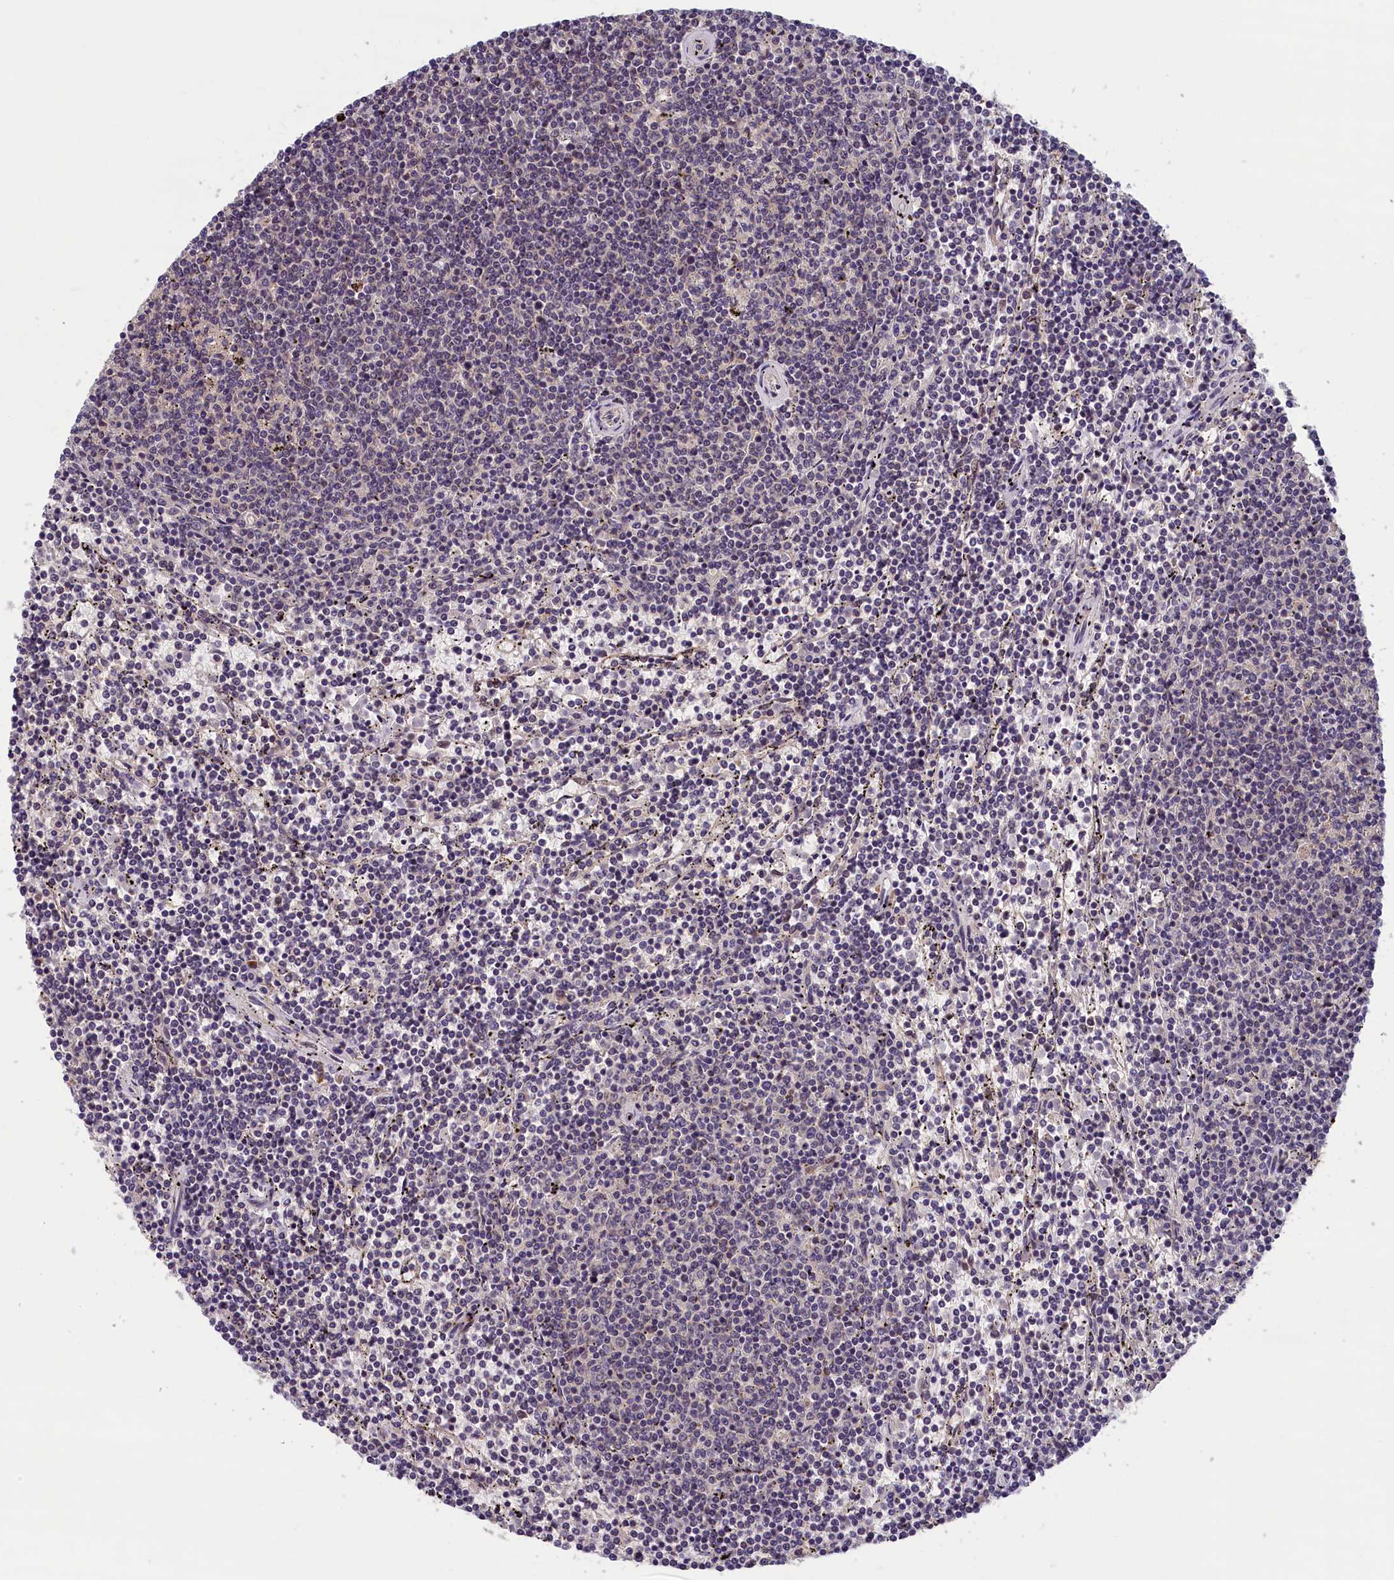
{"staining": {"intensity": "negative", "quantity": "none", "location": "none"}, "tissue": "lymphoma", "cell_type": "Tumor cells", "image_type": "cancer", "snomed": [{"axis": "morphology", "description": "Malignant lymphoma, non-Hodgkin's type, Low grade"}, {"axis": "topography", "description": "Spleen"}], "caption": "A histopathology image of lymphoma stained for a protein demonstrates no brown staining in tumor cells.", "gene": "KCNK6", "patient": {"sex": "female", "age": 50}}